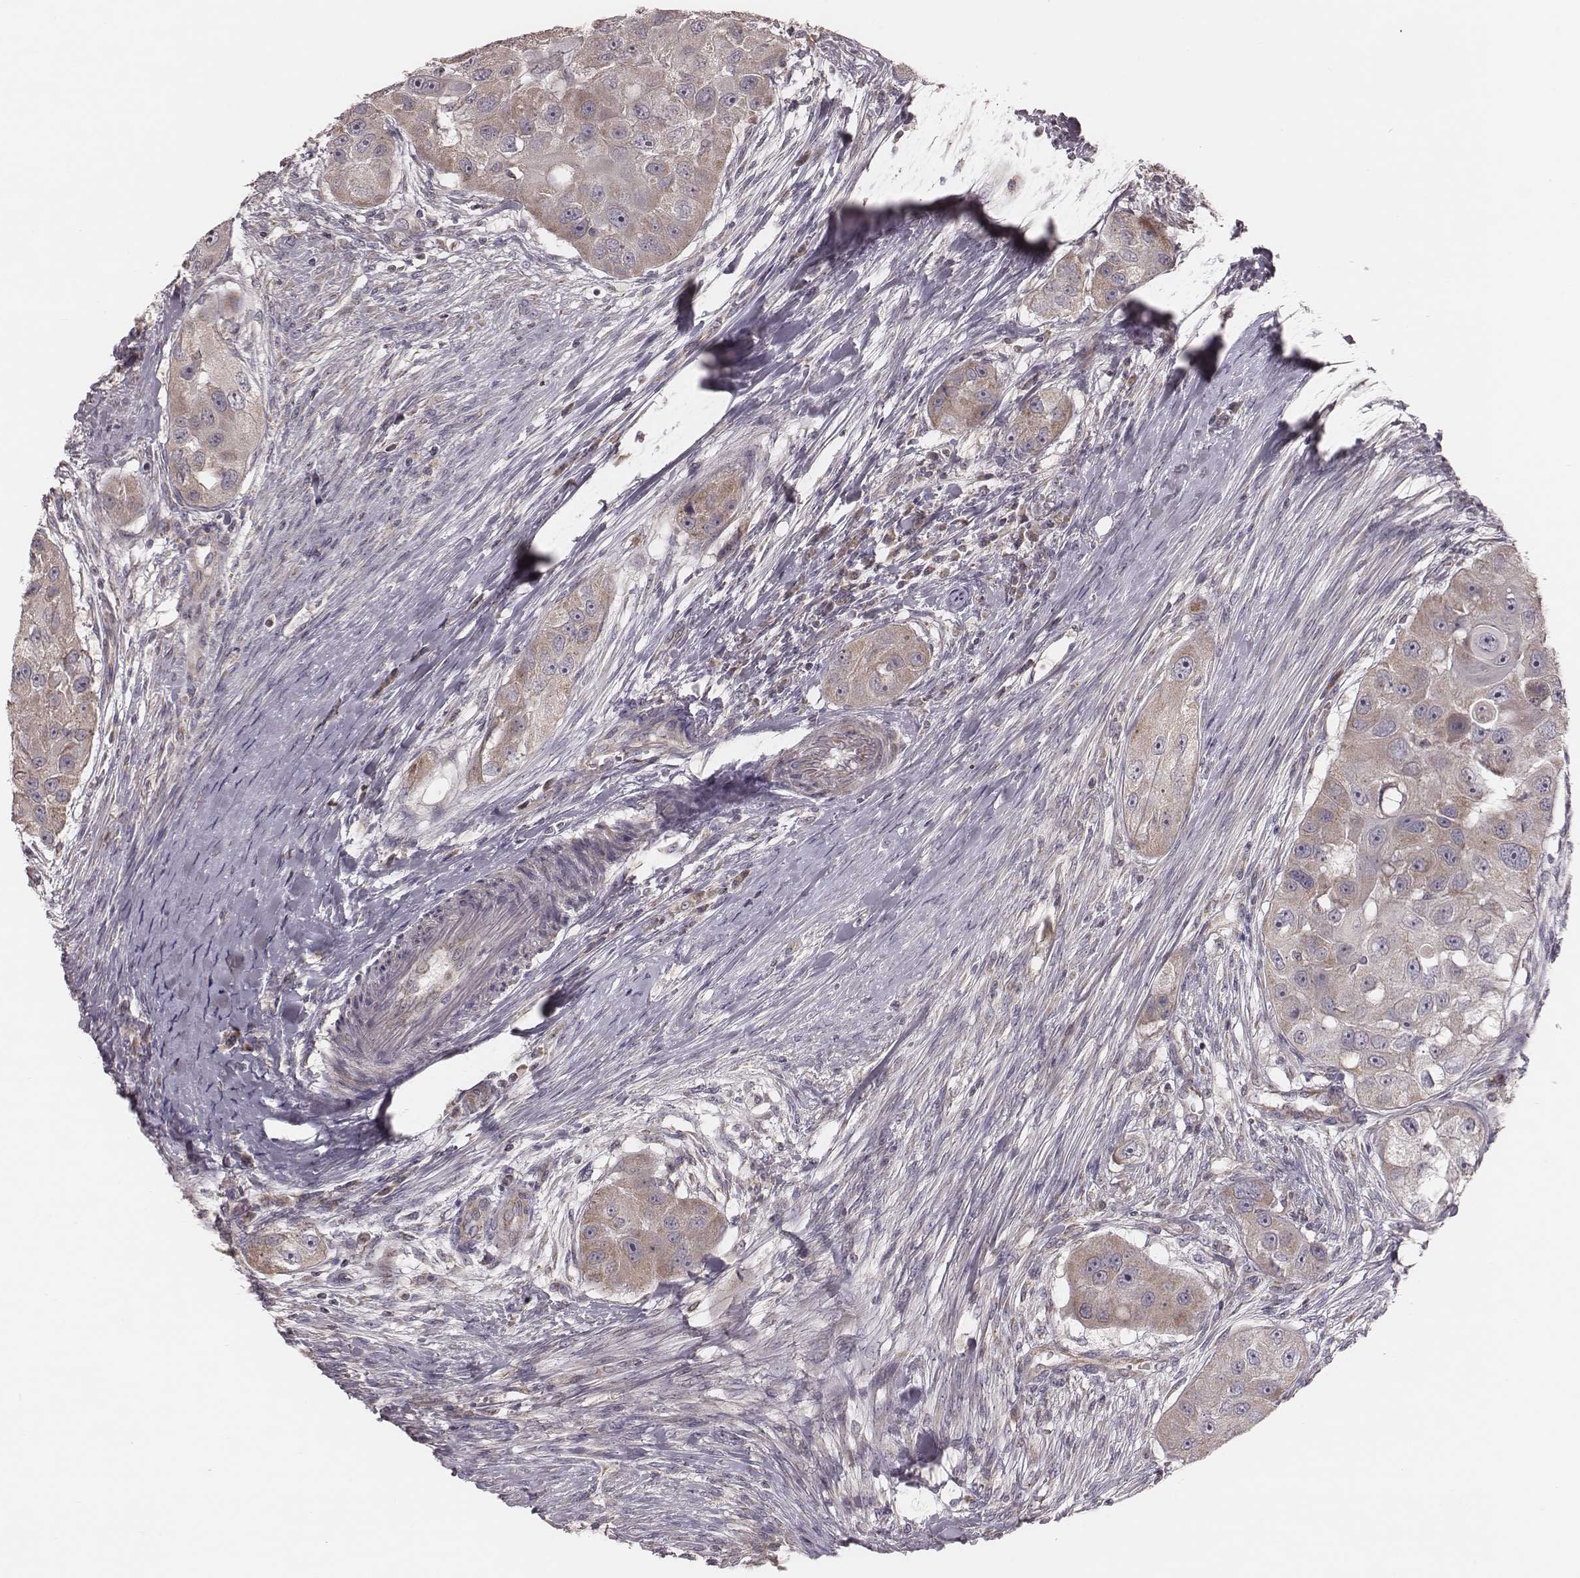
{"staining": {"intensity": "weak", "quantity": "25%-75%", "location": "cytoplasmic/membranous"}, "tissue": "head and neck cancer", "cell_type": "Tumor cells", "image_type": "cancer", "snomed": [{"axis": "morphology", "description": "Squamous cell carcinoma, NOS"}, {"axis": "topography", "description": "Head-Neck"}], "caption": "Squamous cell carcinoma (head and neck) was stained to show a protein in brown. There is low levels of weak cytoplasmic/membranous positivity in about 25%-75% of tumor cells.", "gene": "MRPS27", "patient": {"sex": "male", "age": 51}}